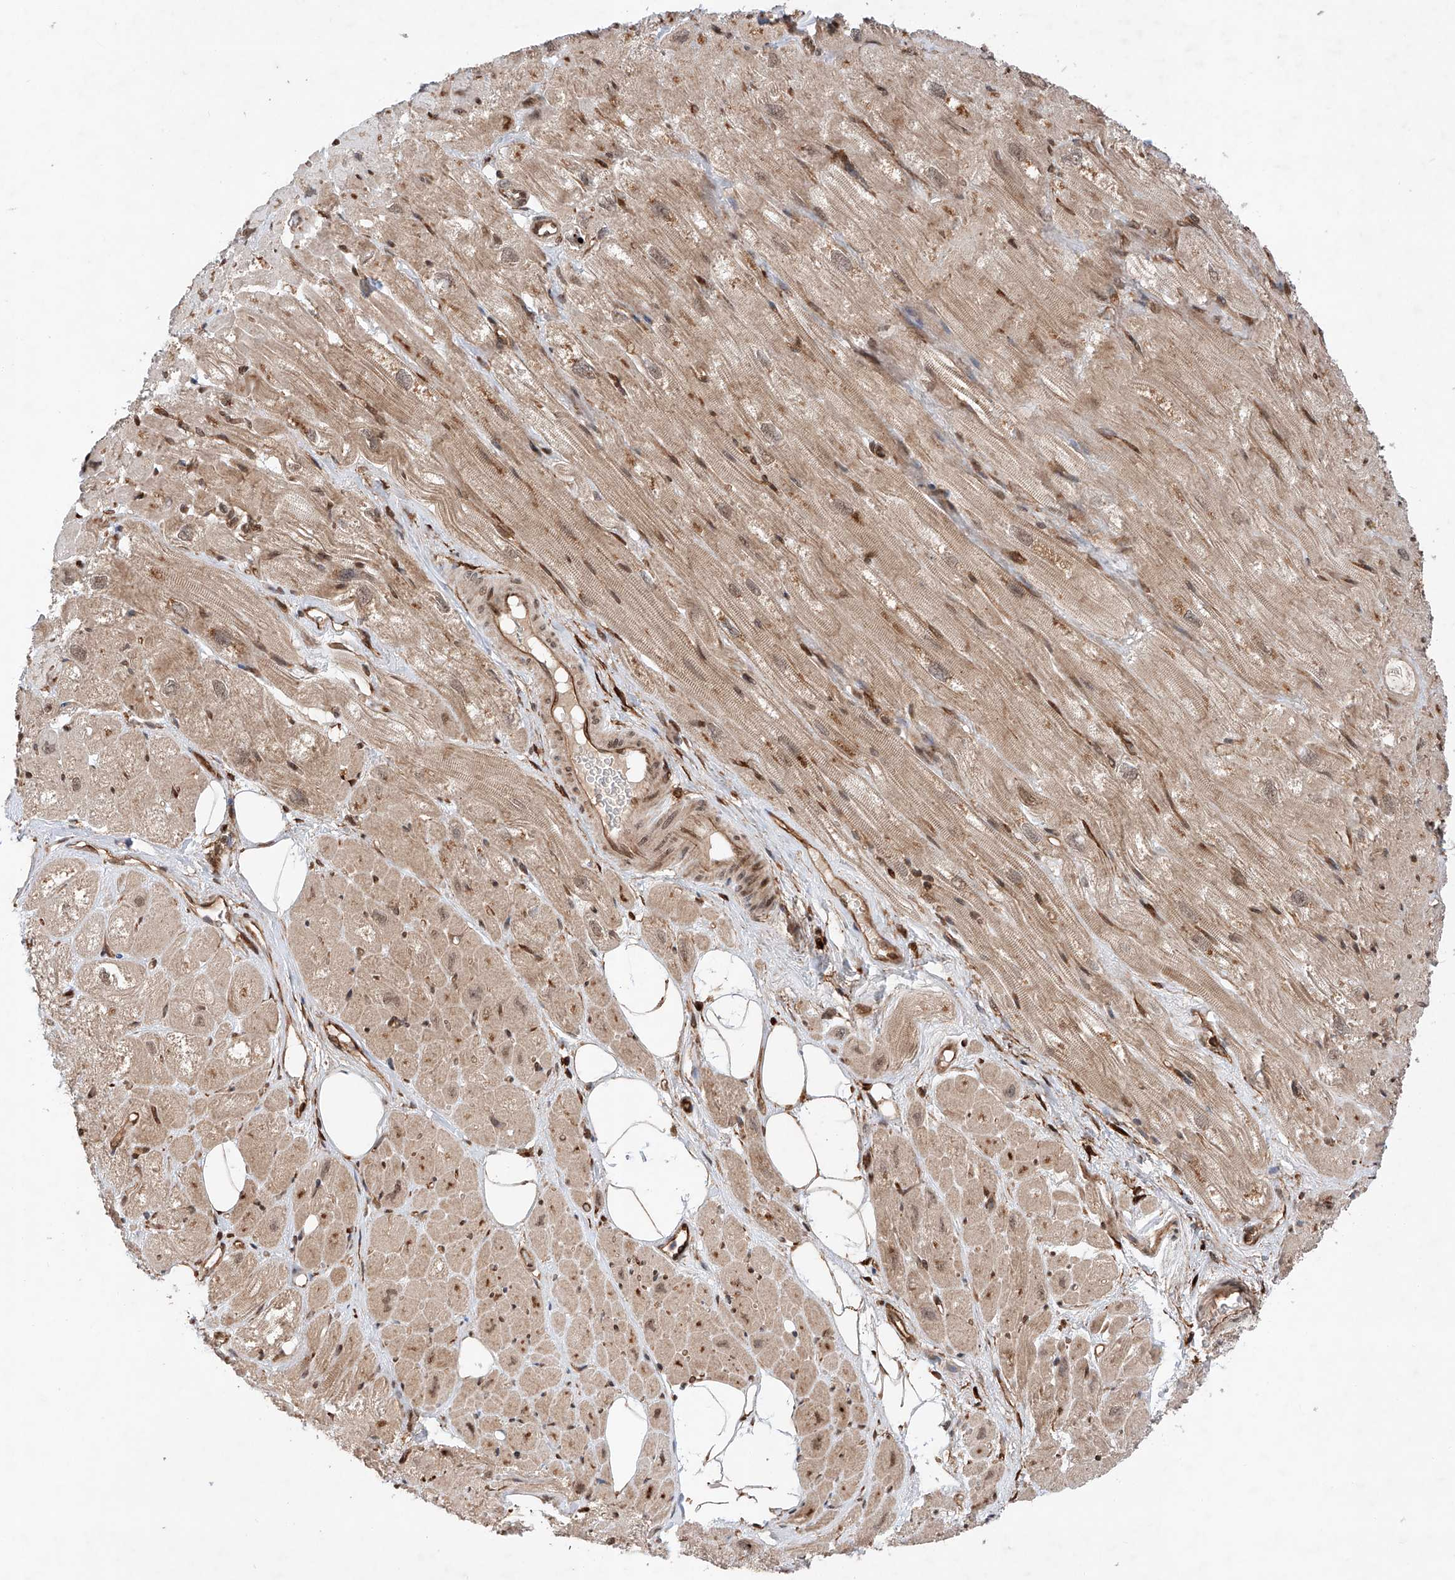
{"staining": {"intensity": "moderate", "quantity": "25%-75%", "location": "cytoplasmic/membranous"}, "tissue": "heart muscle", "cell_type": "Cardiomyocytes", "image_type": "normal", "snomed": [{"axis": "morphology", "description": "Normal tissue, NOS"}, {"axis": "topography", "description": "Heart"}], "caption": "A histopathology image of heart muscle stained for a protein reveals moderate cytoplasmic/membranous brown staining in cardiomyocytes. (Stains: DAB in brown, nuclei in blue, Microscopy: brightfield microscopy at high magnification).", "gene": "ZFP28", "patient": {"sex": "male", "age": 50}}